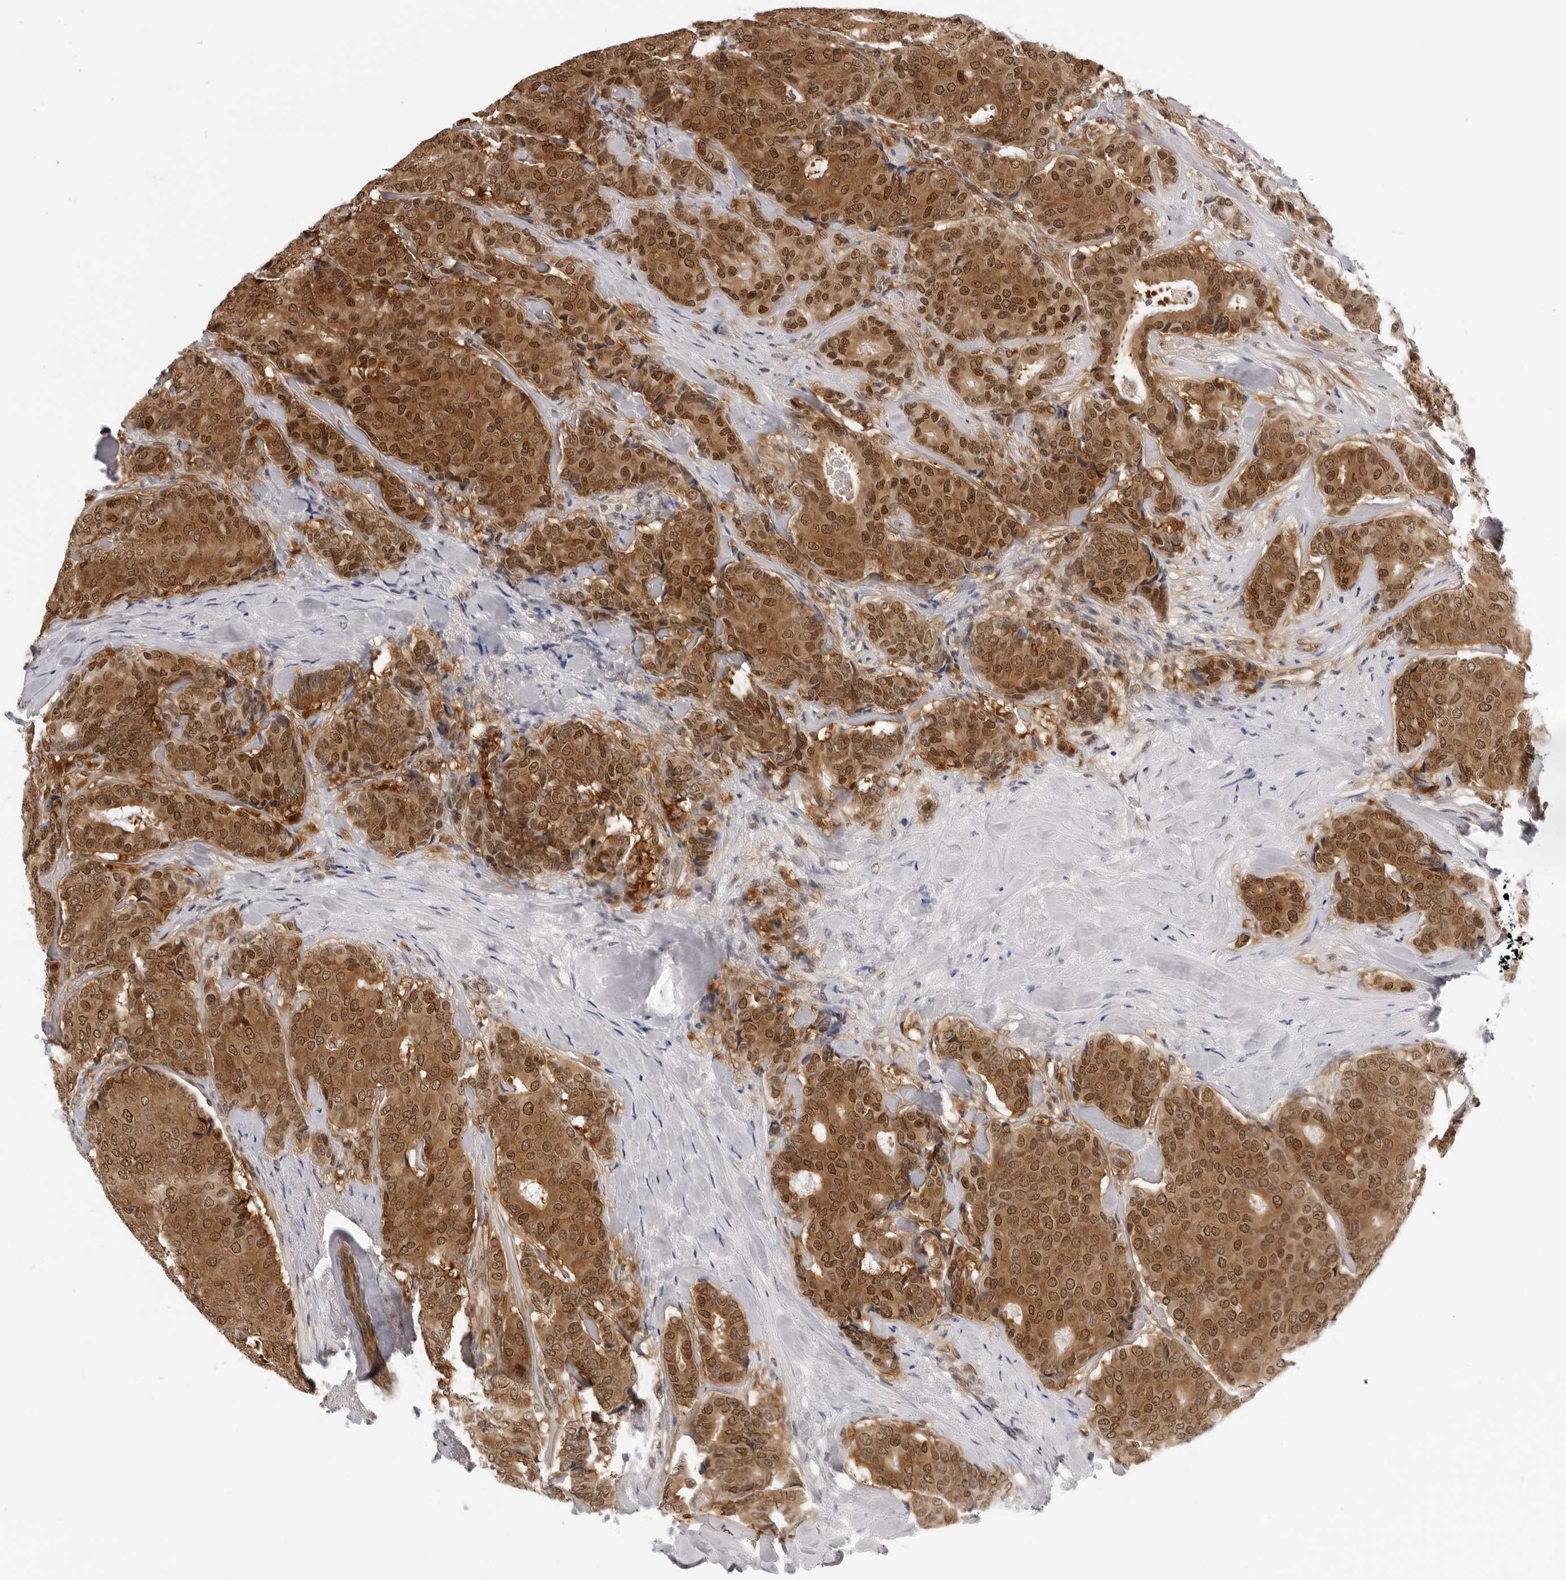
{"staining": {"intensity": "moderate", "quantity": ">75%", "location": "cytoplasmic/membranous,nuclear"}, "tissue": "breast cancer", "cell_type": "Tumor cells", "image_type": "cancer", "snomed": [{"axis": "morphology", "description": "Duct carcinoma"}, {"axis": "topography", "description": "Breast"}], "caption": "Moderate cytoplasmic/membranous and nuclear staining is present in about >75% of tumor cells in intraductal carcinoma (breast). The staining is performed using DAB (3,3'-diaminobenzidine) brown chromogen to label protein expression. The nuclei are counter-stained blue using hematoxylin.", "gene": "WDR77", "patient": {"sex": "female", "age": 75}}